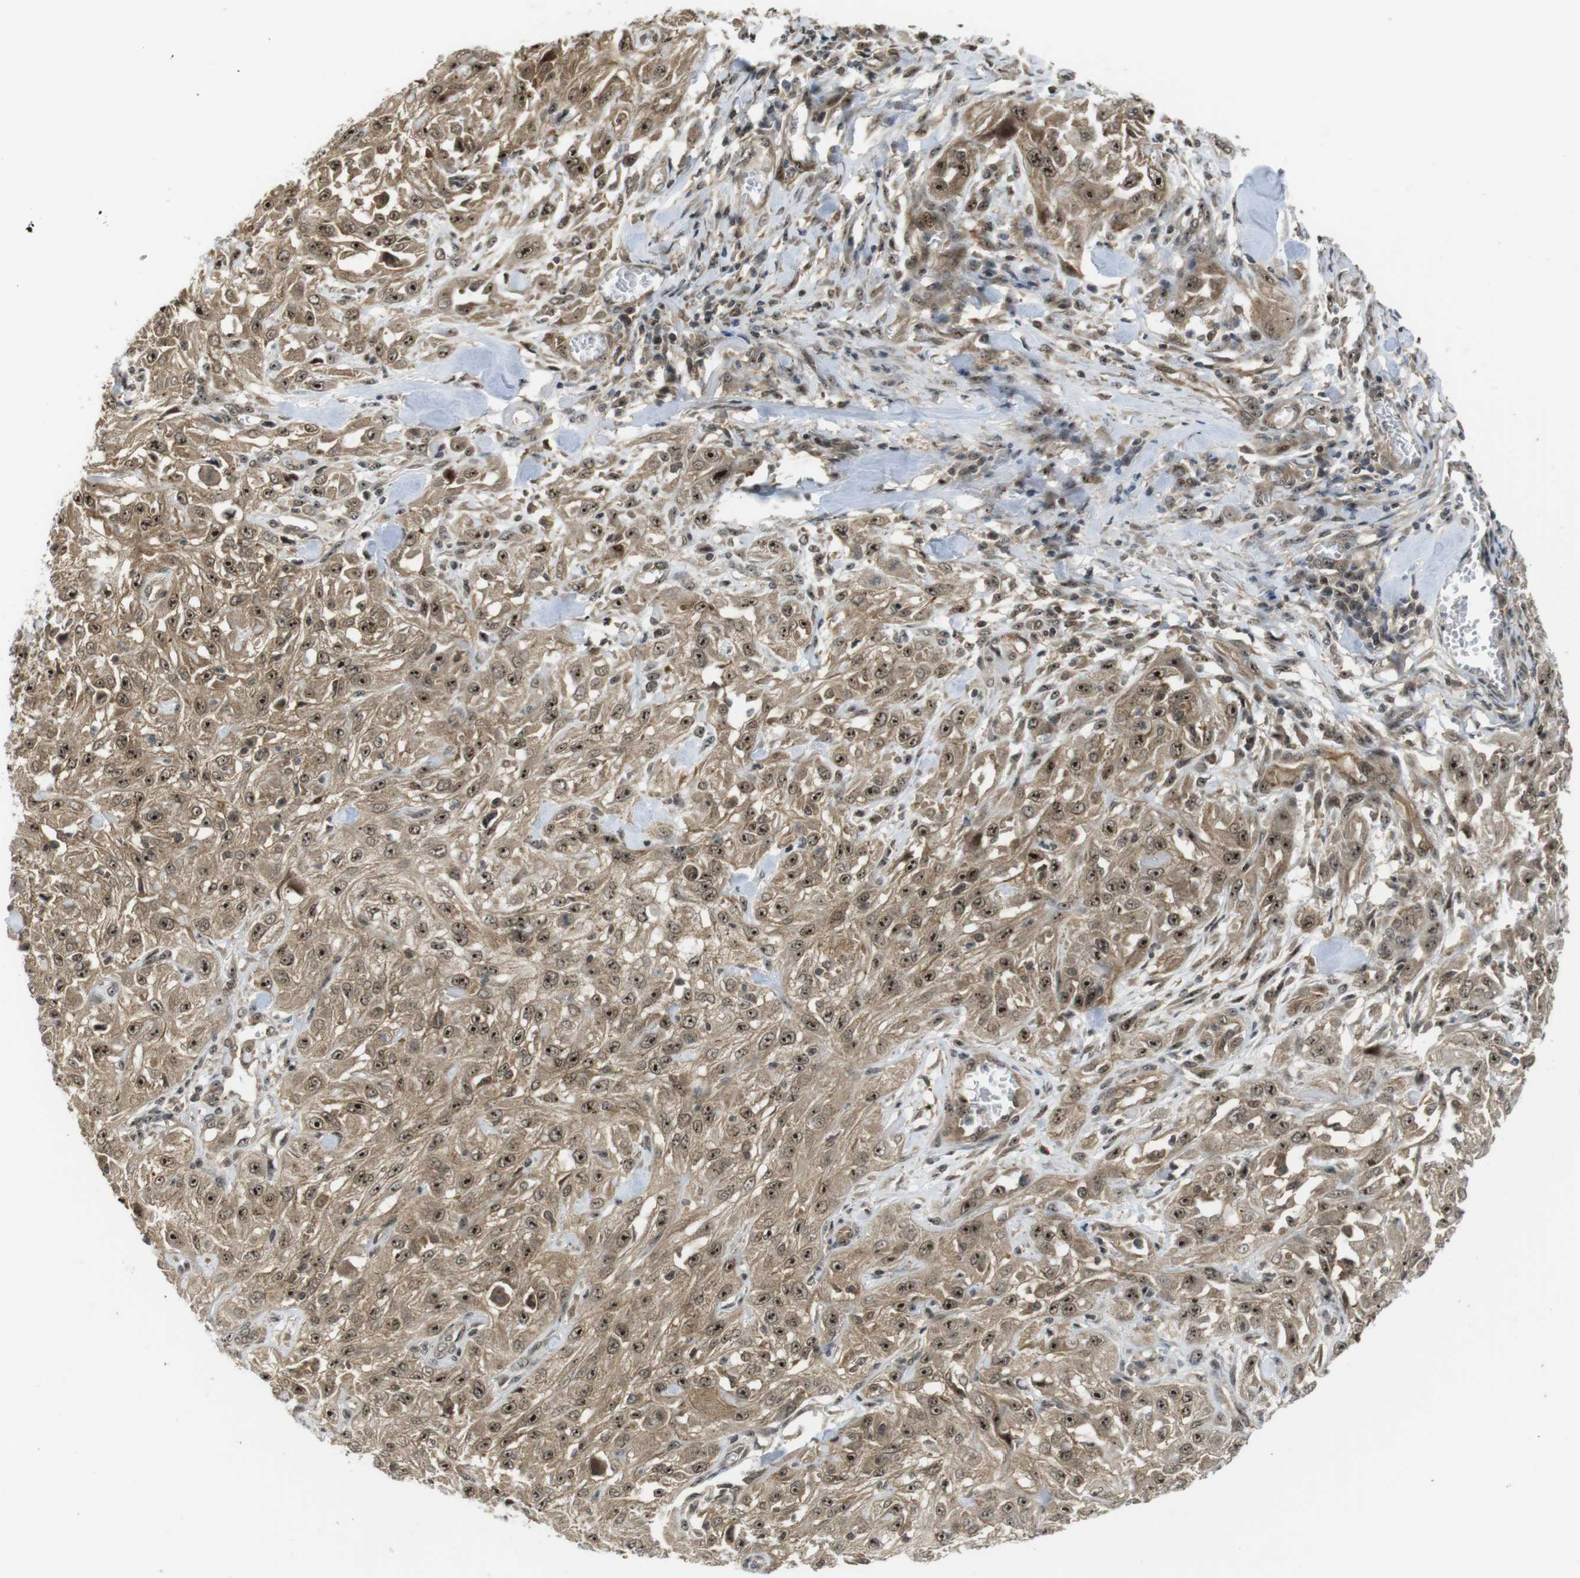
{"staining": {"intensity": "moderate", "quantity": ">75%", "location": "cytoplasmic/membranous,nuclear"}, "tissue": "skin cancer", "cell_type": "Tumor cells", "image_type": "cancer", "snomed": [{"axis": "morphology", "description": "Squamous cell carcinoma, NOS"}, {"axis": "morphology", "description": "Squamous cell carcinoma, metastatic, NOS"}, {"axis": "topography", "description": "Skin"}, {"axis": "topography", "description": "Lymph node"}], "caption": "Protein staining of skin cancer (squamous cell carcinoma) tissue demonstrates moderate cytoplasmic/membranous and nuclear staining in about >75% of tumor cells.", "gene": "CC2D1A", "patient": {"sex": "male", "age": 75}}